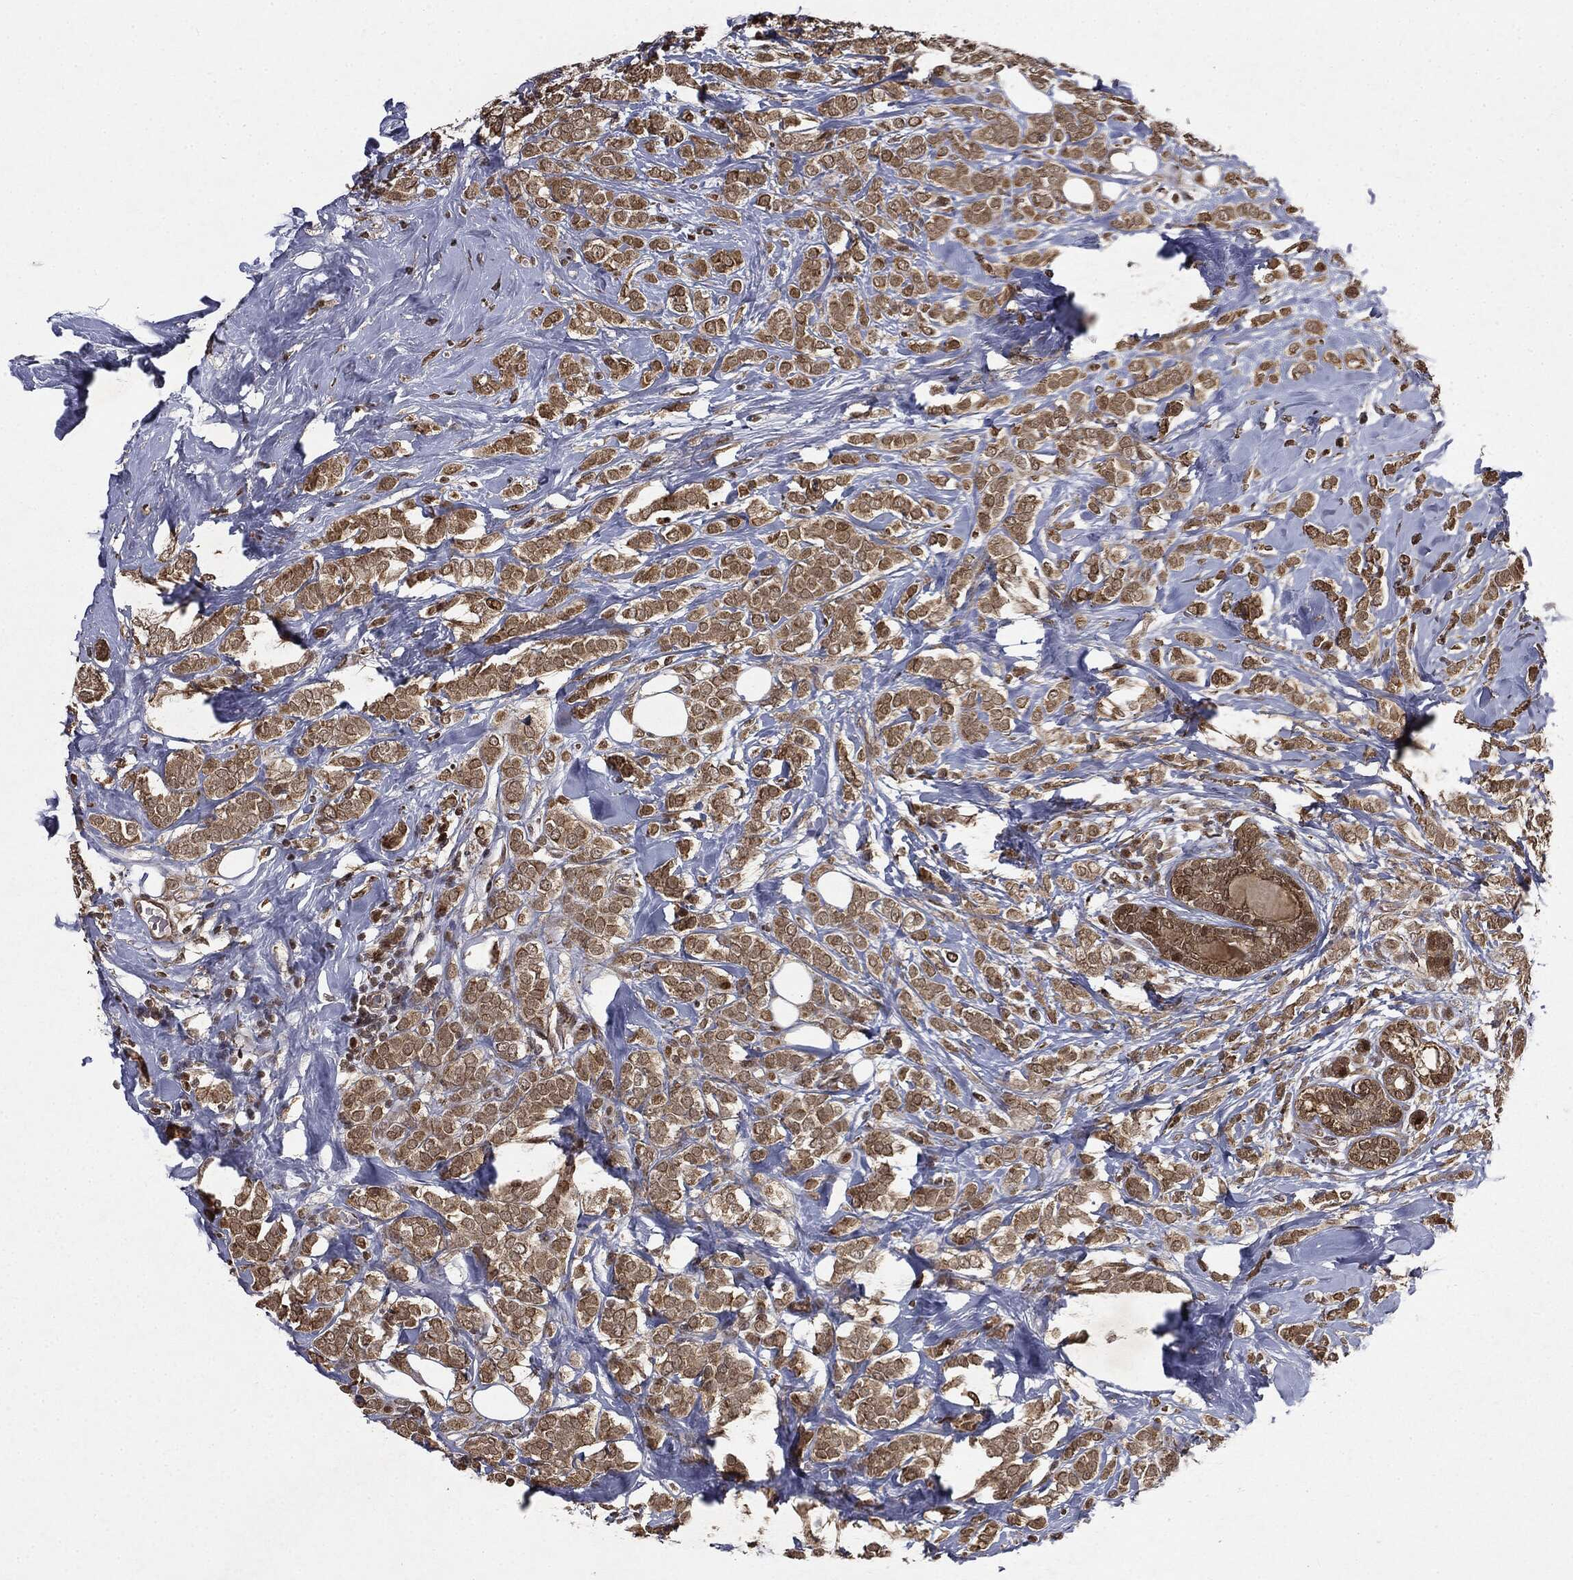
{"staining": {"intensity": "moderate", "quantity": ">75%", "location": "cytoplasmic/membranous"}, "tissue": "breast cancer", "cell_type": "Tumor cells", "image_type": "cancer", "snomed": [{"axis": "morphology", "description": "Lobular carcinoma"}, {"axis": "topography", "description": "Breast"}], "caption": "Immunohistochemistry of human breast cancer (lobular carcinoma) displays medium levels of moderate cytoplasmic/membranous staining in about >75% of tumor cells. (IHC, brightfield microscopy, high magnification).", "gene": "ZNHIT6", "patient": {"sex": "female", "age": 49}}